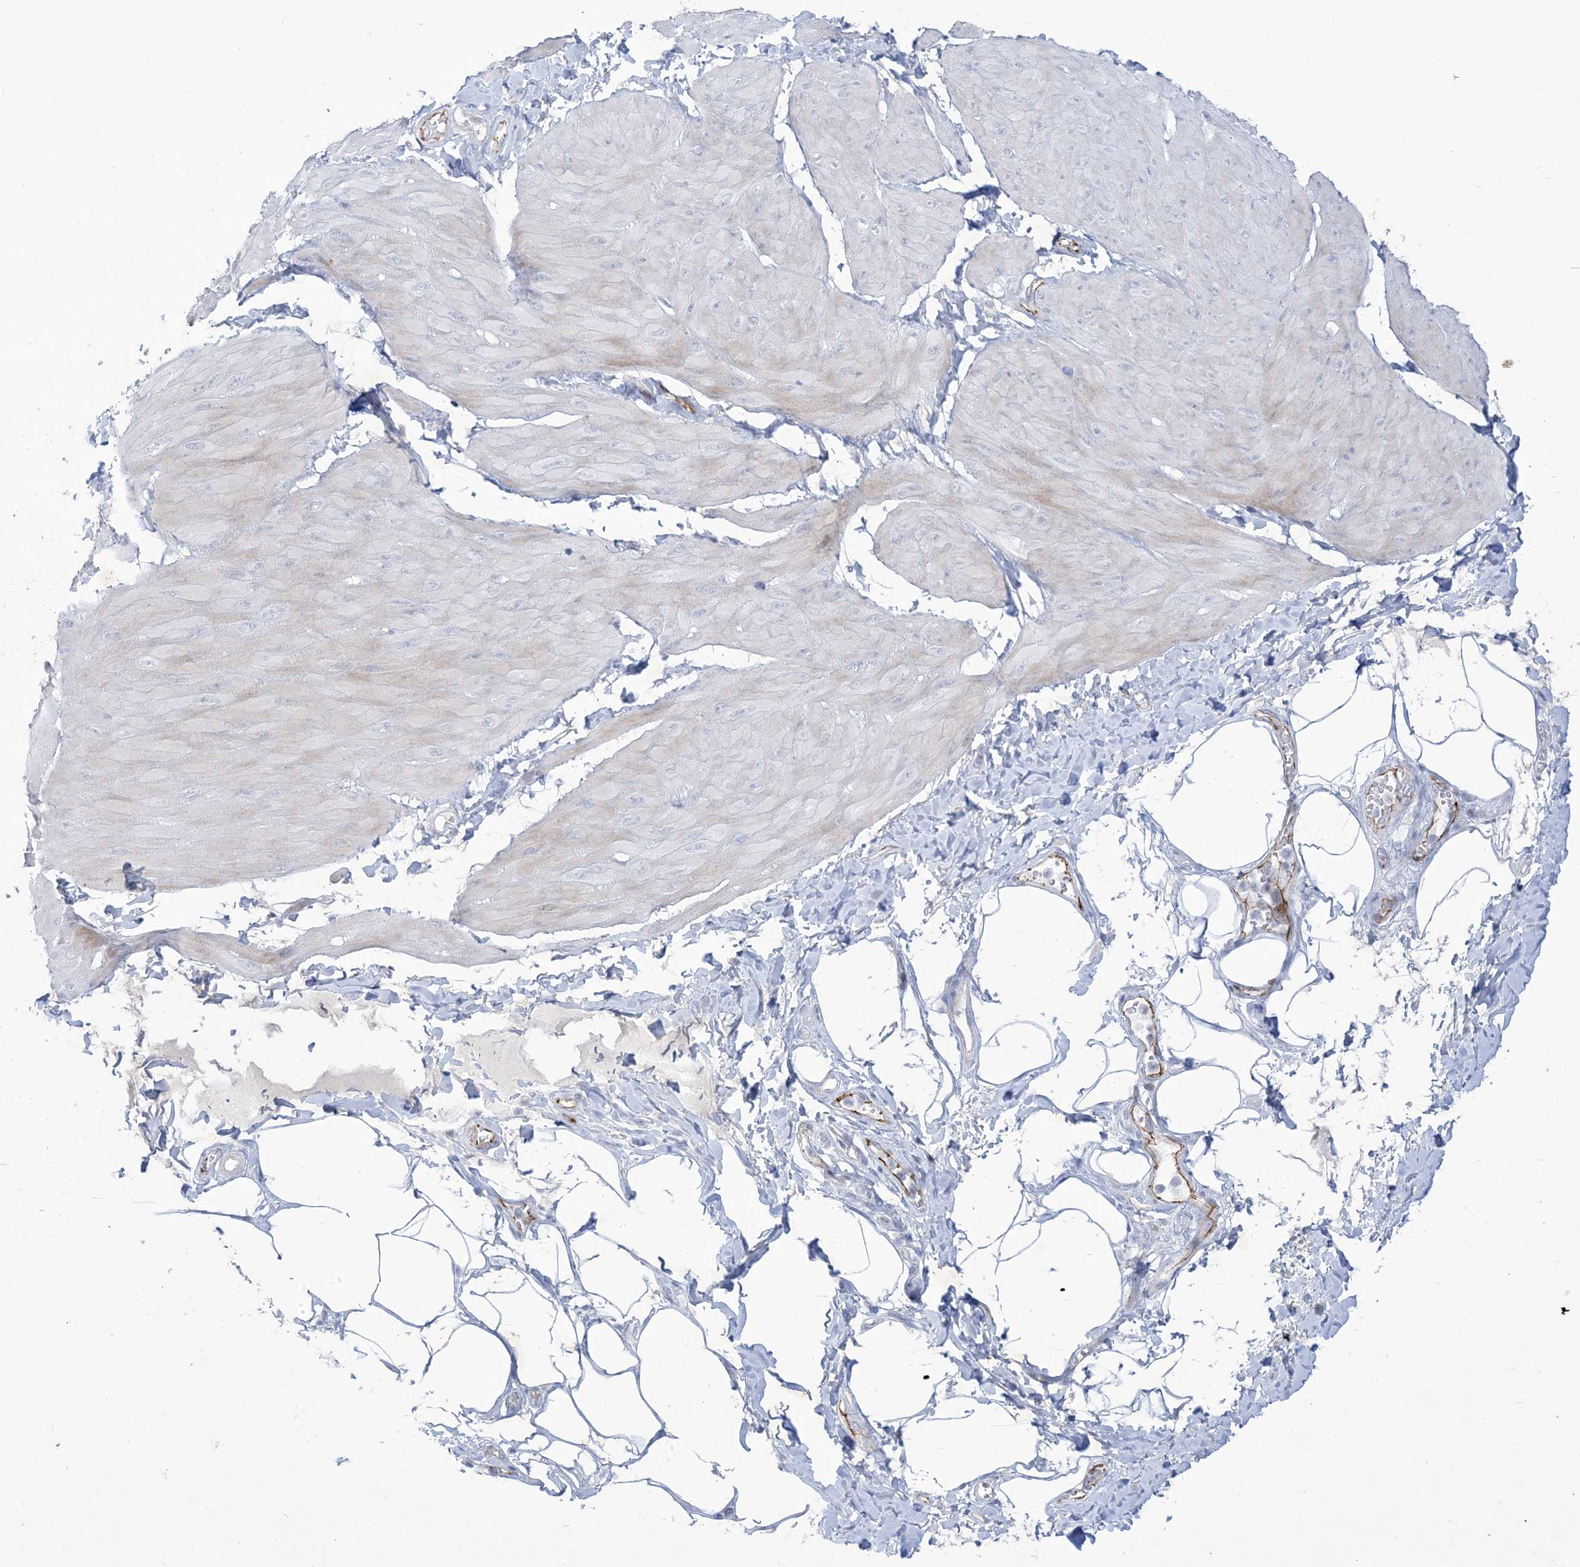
{"staining": {"intensity": "negative", "quantity": "none", "location": "none"}, "tissue": "smooth muscle", "cell_type": "Smooth muscle cells", "image_type": "normal", "snomed": [{"axis": "morphology", "description": "Urothelial carcinoma, High grade"}, {"axis": "topography", "description": "Urinary bladder"}], "caption": "DAB immunohistochemical staining of benign smooth muscle demonstrates no significant staining in smooth muscle cells.", "gene": "B3GNT7", "patient": {"sex": "male", "age": 46}}